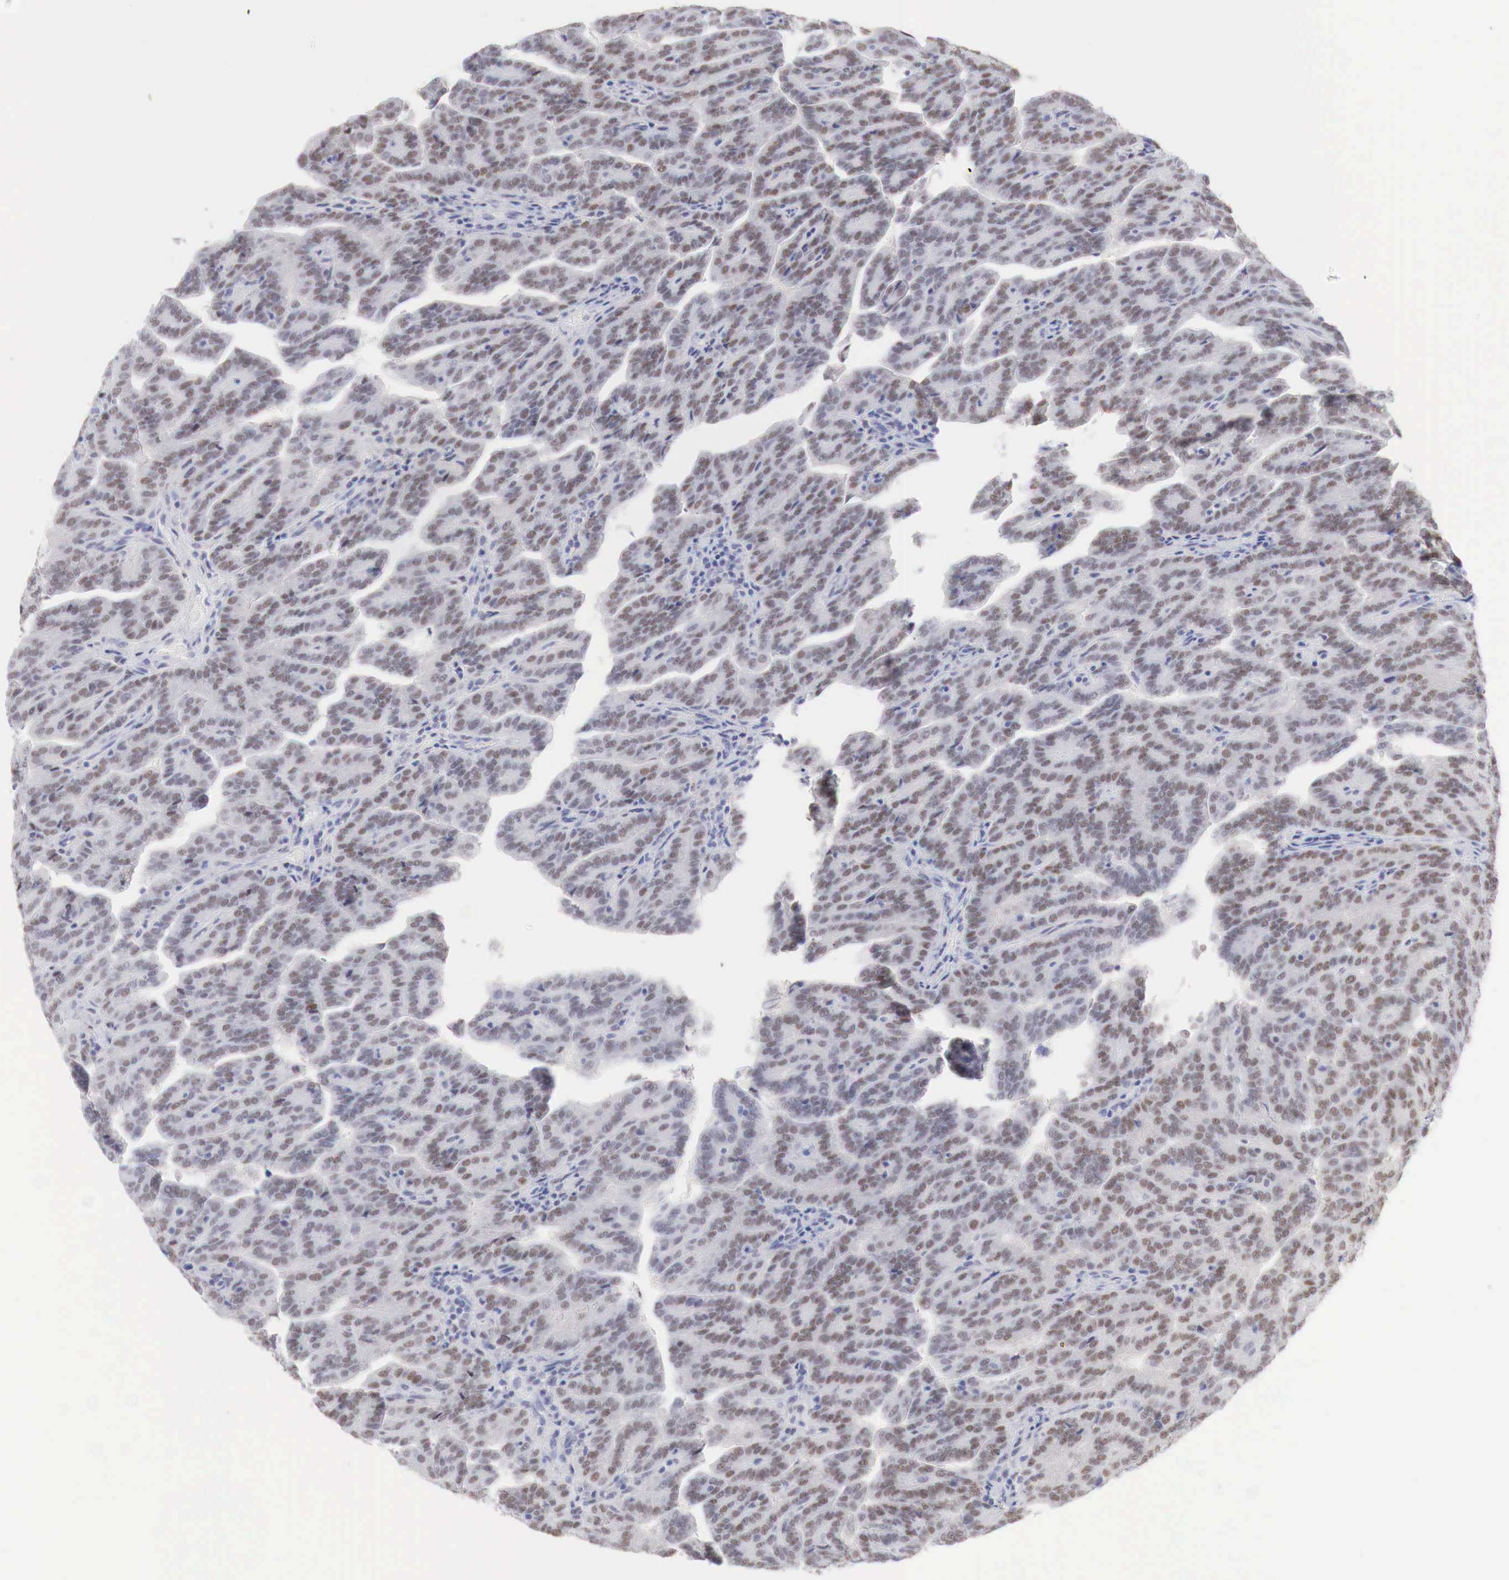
{"staining": {"intensity": "moderate", "quantity": ">75%", "location": "nuclear"}, "tissue": "renal cancer", "cell_type": "Tumor cells", "image_type": "cancer", "snomed": [{"axis": "morphology", "description": "Adenocarcinoma, NOS"}, {"axis": "topography", "description": "Kidney"}], "caption": "The immunohistochemical stain shows moderate nuclear staining in tumor cells of renal cancer tissue.", "gene": "FOXP2", "patient": {"sex": "male", "age": 61}}